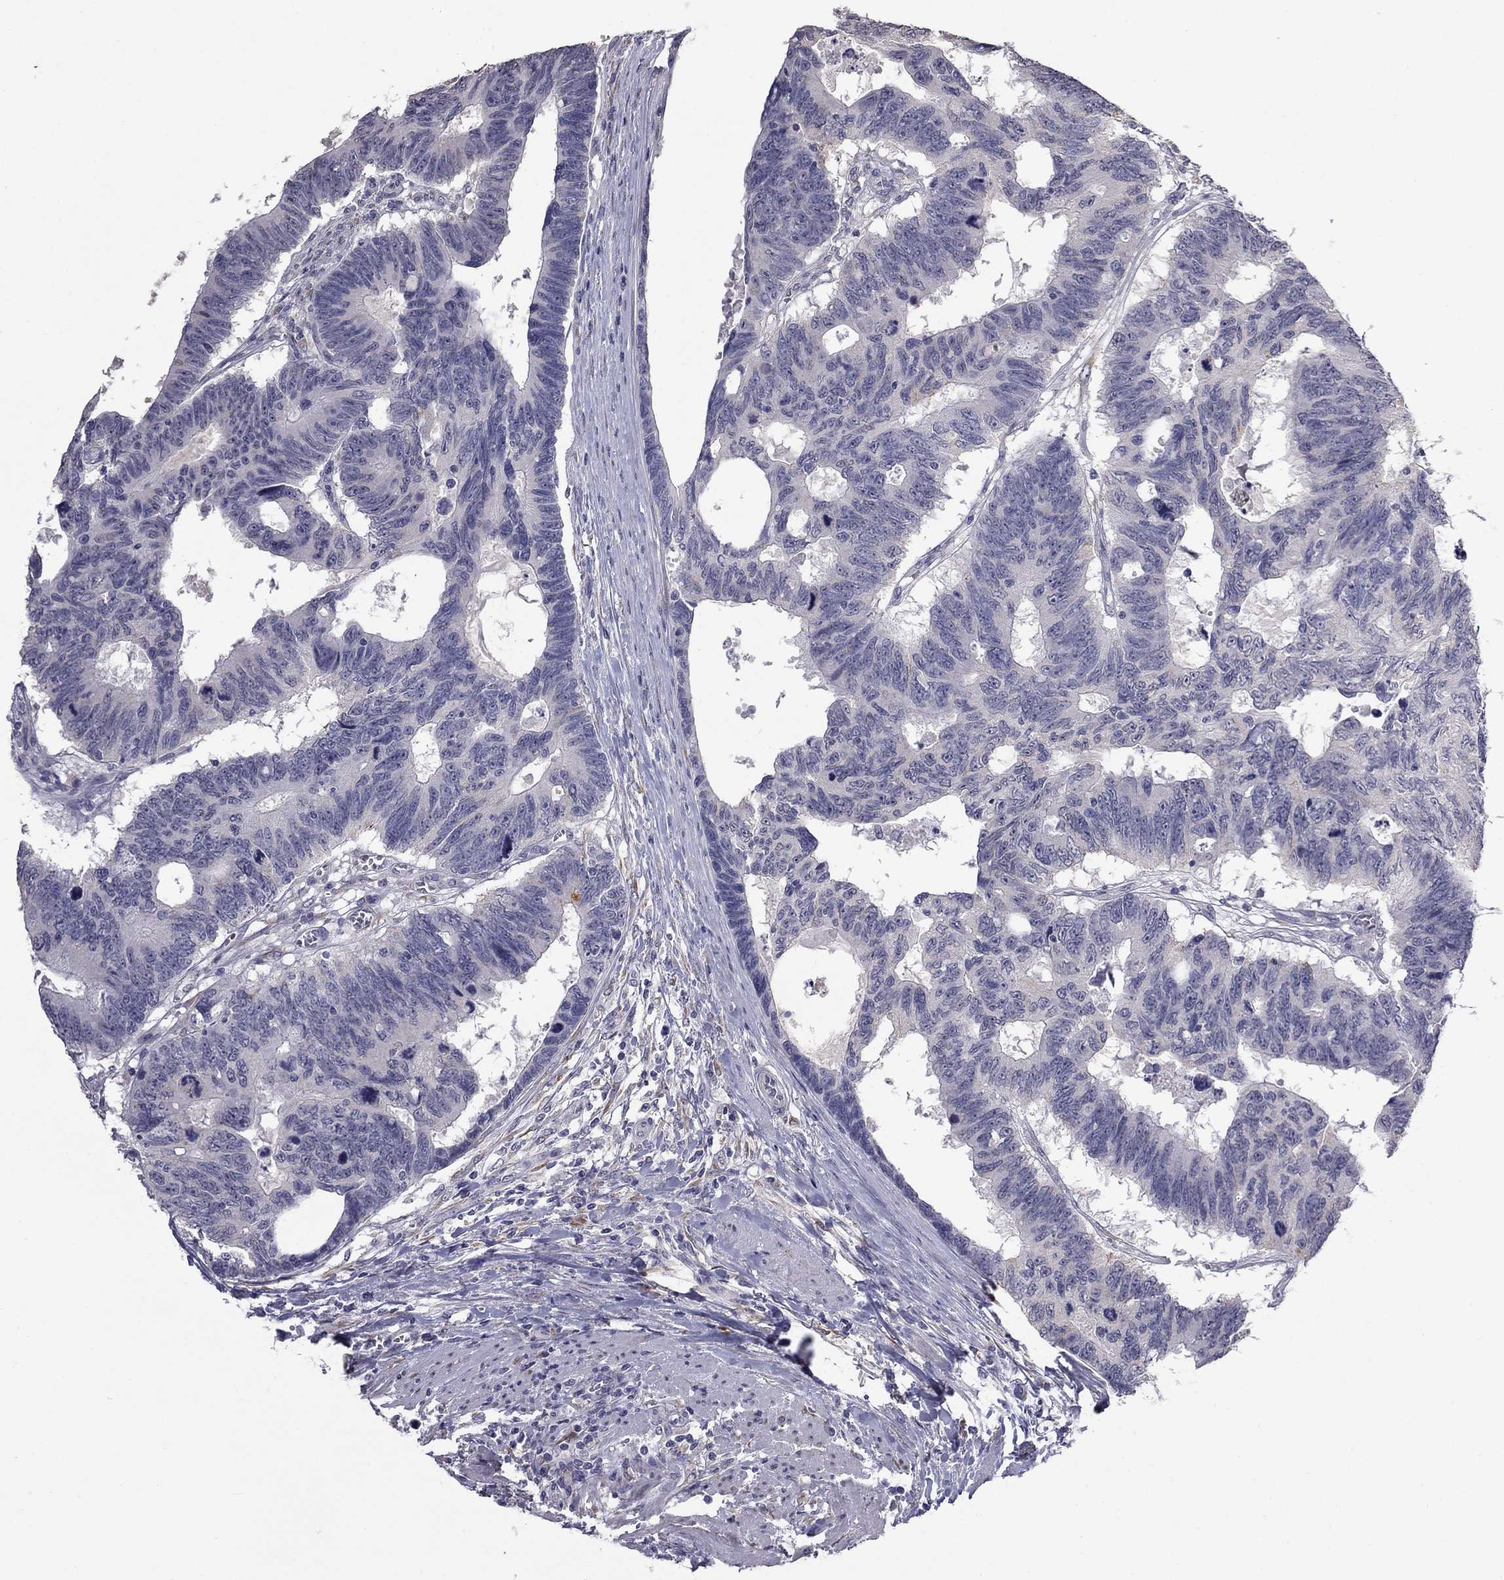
{"staining": {"intensity": "negative", "quantity": "none", "location": "none"}, "tissue": "colorectal cancer", "cell_type": "Tumor cells", "image_type": "cancer", "snomed": [{"axis": "morphology", "description": "Adenocarcinoma, NOS"}, {"axis": "topography", "description": "Colon"}], "caption": "Adenocarcinoma (colorectal) was stained to show a protein in brown. There is no significant staining in tumor cells.", "gene": "PRRT2", "patient": {"sex": "female", "age": 77}}